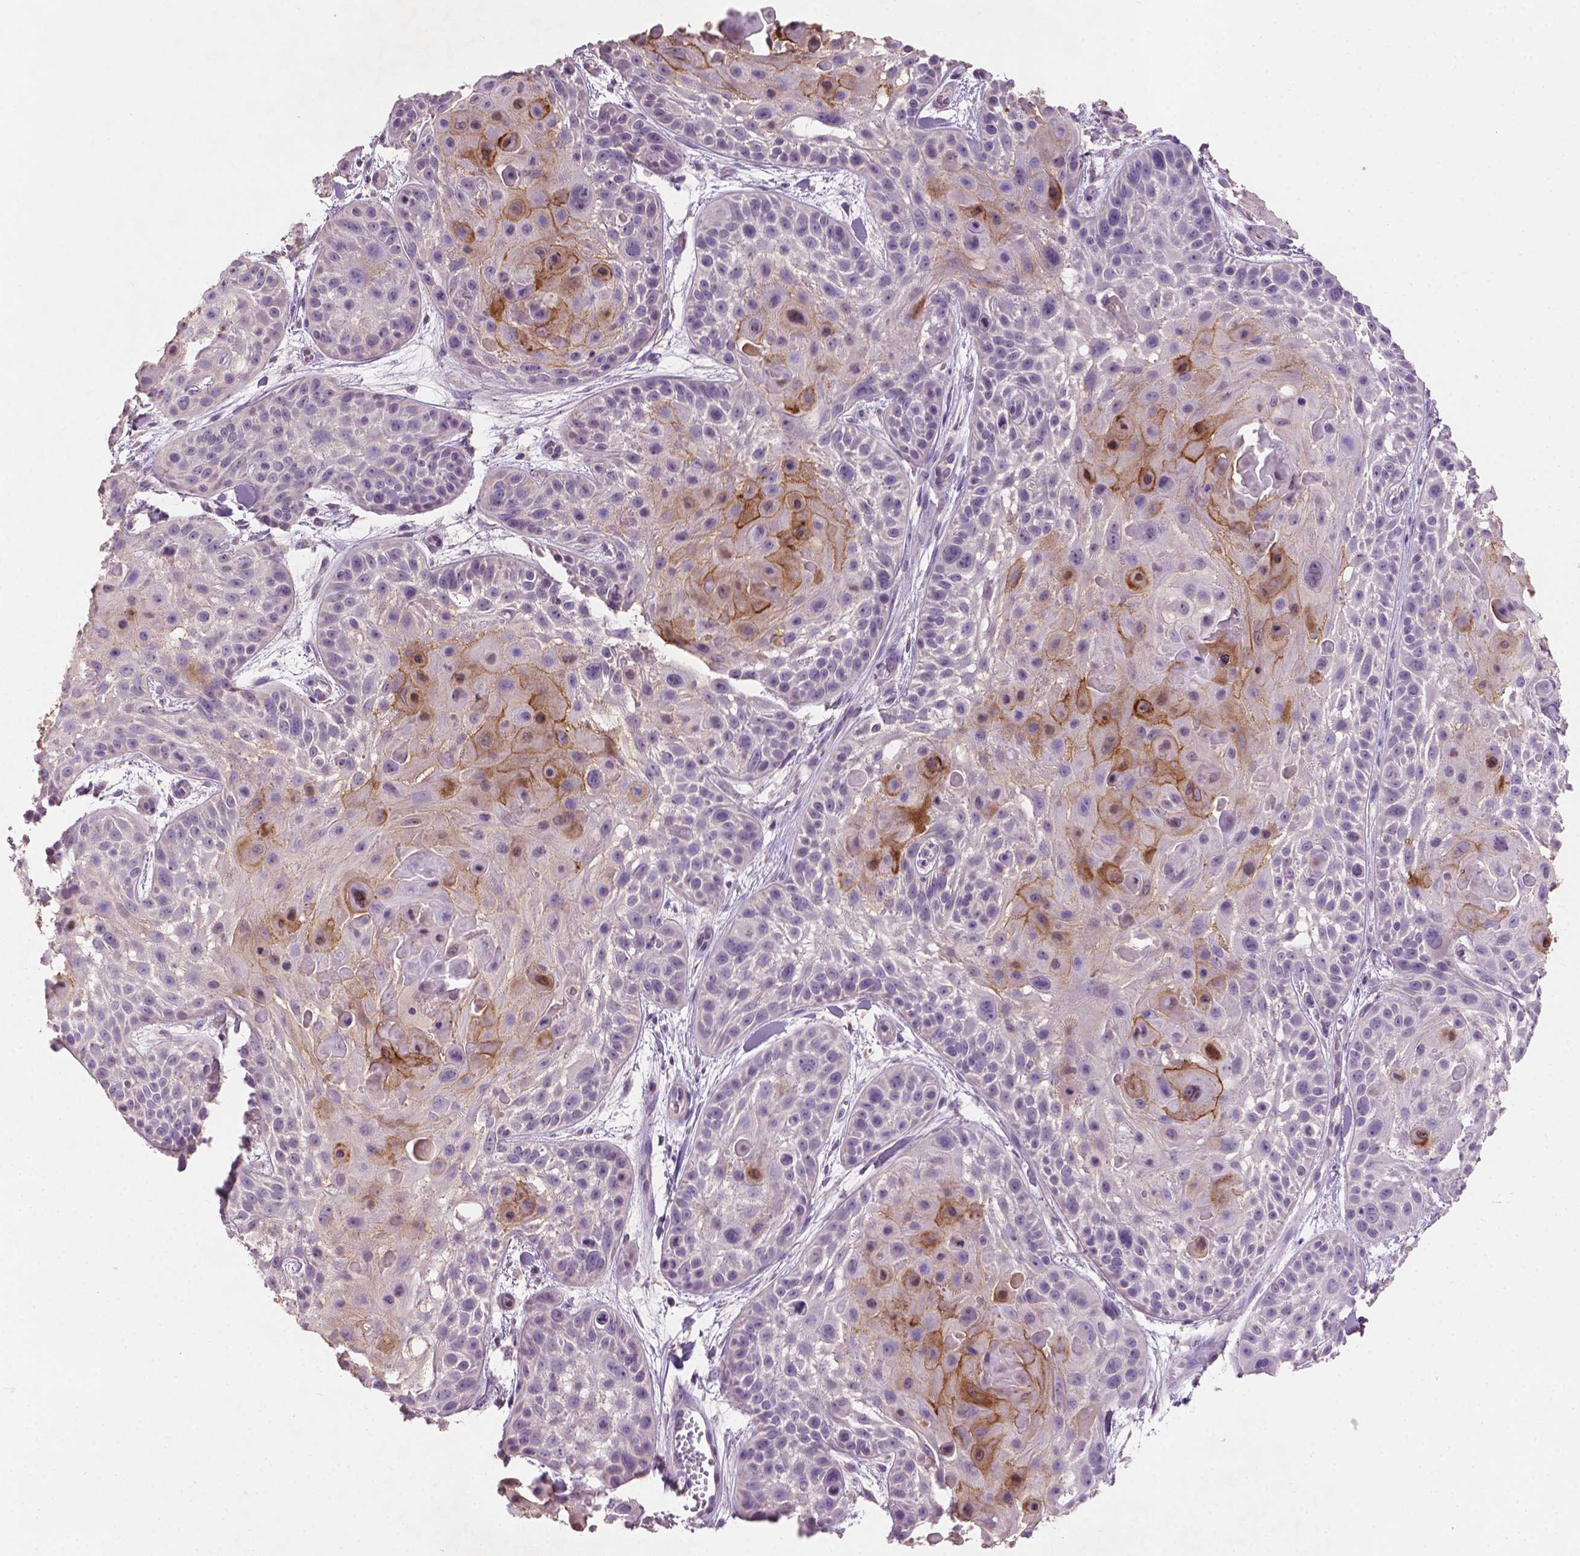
{"staining": {"intensity": "strong", "quantity": "<25%", "location": "cytoplasmic/membranous"}, "tissue": "skin cancer", "cell_type": "Tumor cells", "image_type": "cancer", "snomed": [{"axis": "morphology", "description": "Squamous cell carcinoma, NOS"}, {"axis": "topography", "description": "Skin"}, {"axis": "topography", "description": "Anal"}], "caption": "Human skin cancer (squamous cell carcinoma) stained for a protein (brown) exhibits strong cytoplasmic/membranous positive expression in approximately <25% of tumor cells.", "gene": "SBSN", "patient": {"sex": "female", "age": 75}}